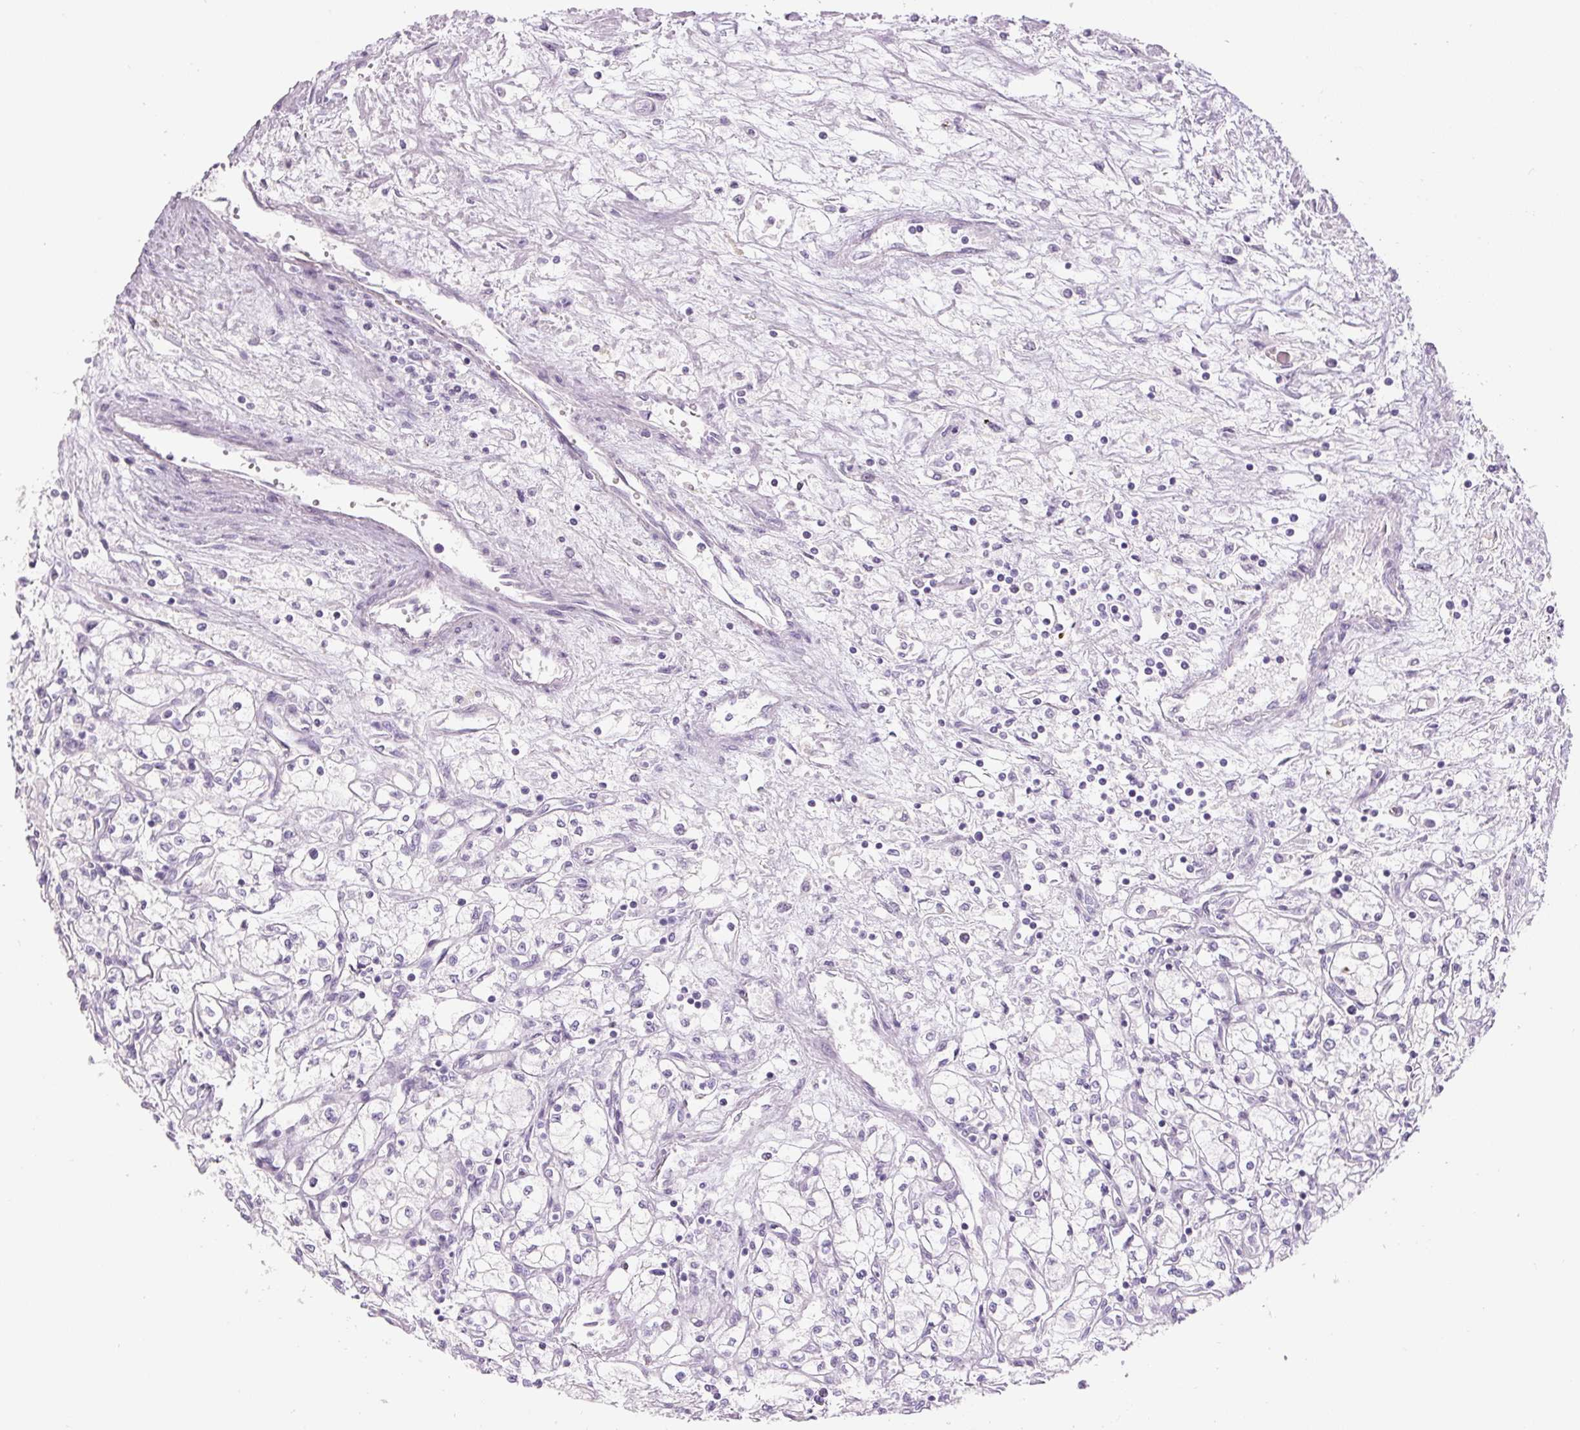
{"staining": {"intensity": "negative", "quantity": "none", "location": "none"}, "tissue": "renal cancer", "cell_type": "Tumor cells", "image_type": "cancer", "snomed": [{"axis": "morphology", "description": "Adenocarcinoma, NOS"}, {"axis": "topography", "description": "Kidney"}], "caption": "Protein analysis of renal cancer (adenocarcinoma) exhibits no significant positivity in tumor cells. (Brightfield microscopy of DAB (3,3'-diaminobenzidine) immunohistochemistry (IHC) at high magnification).", "gene": "SIX1", "patient": {"sex": "male", "age": 59}}